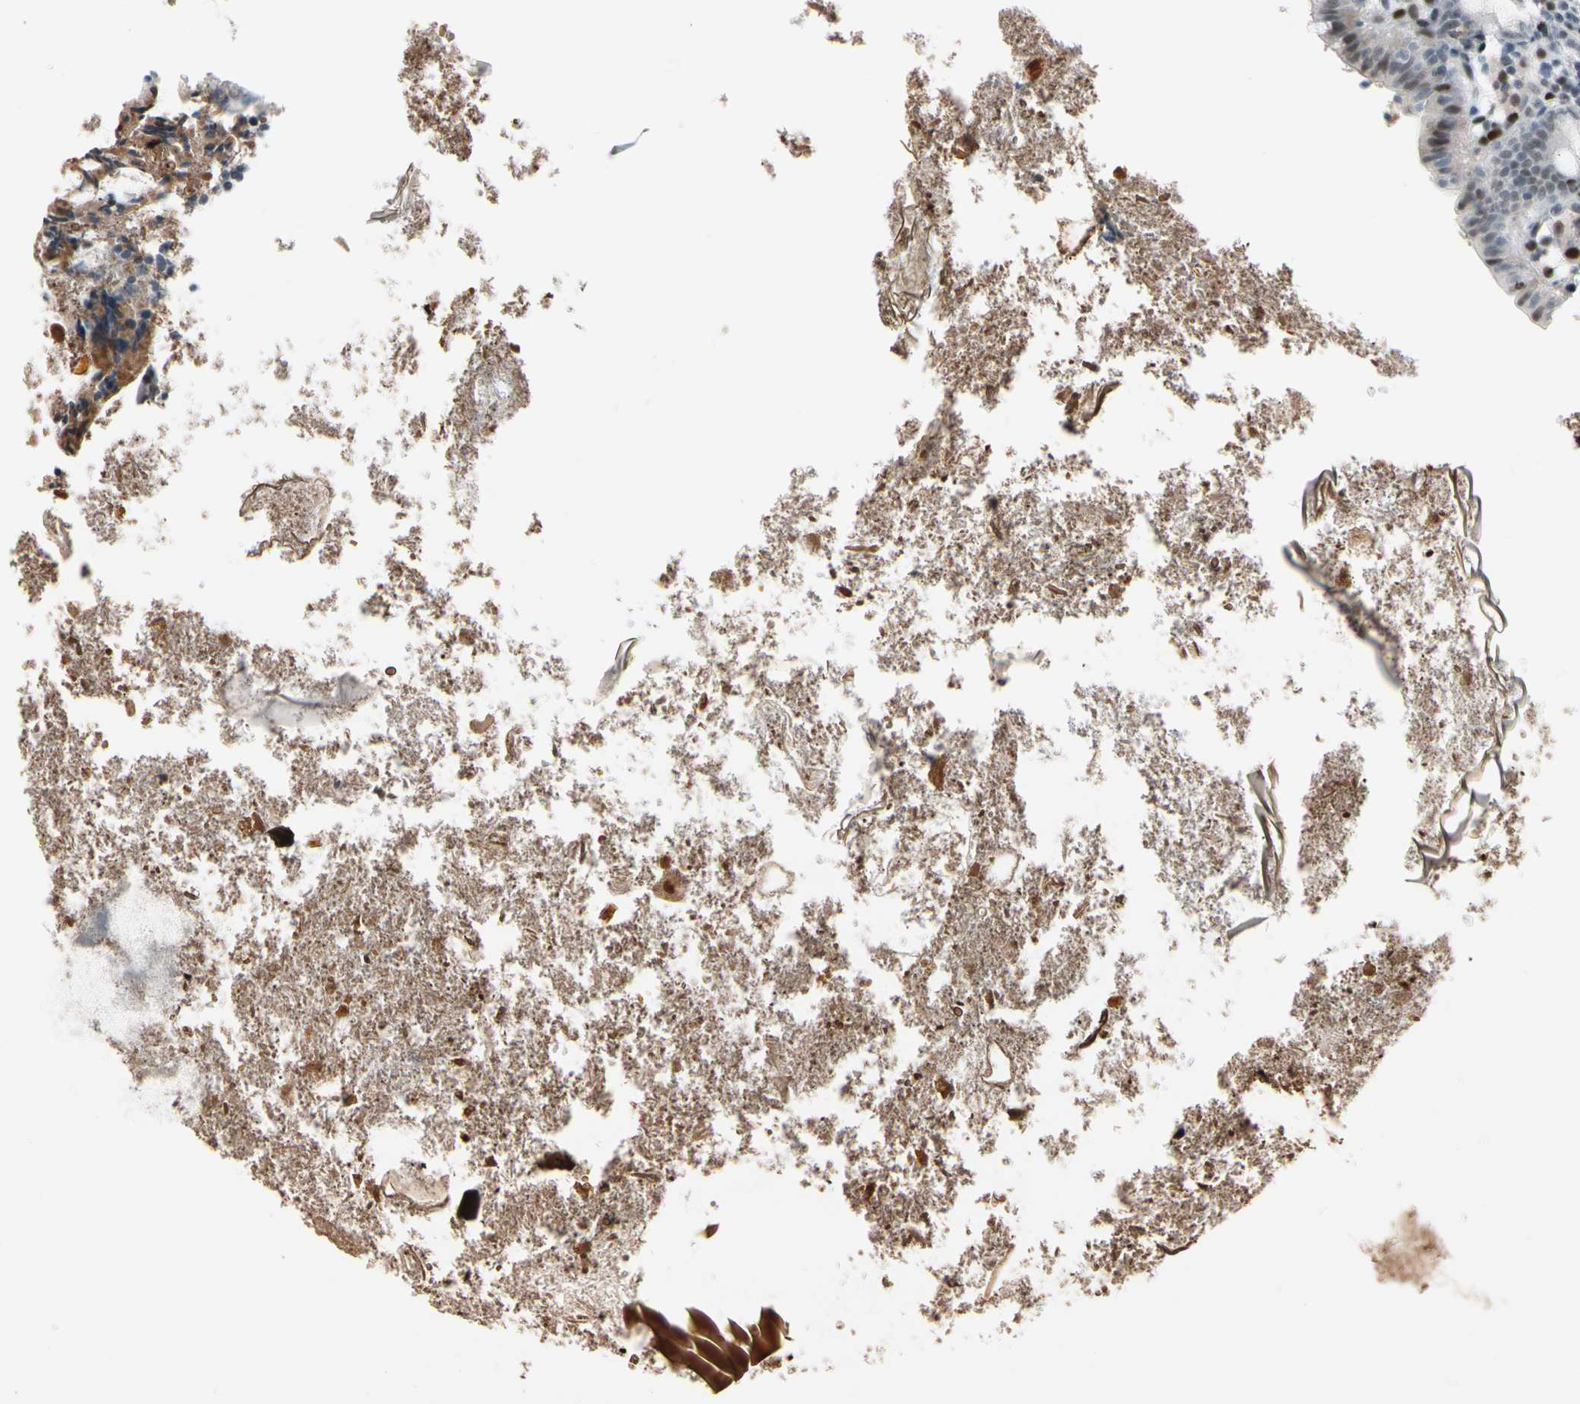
{"staining": {"intensity": "moderate", "quantity": "<25%", "location": "nuclear"}, "tissue": "appendix", "cell_type": "Glandular cells", "image_type": "normal", "snomed": [{"axis": "morphology", "description": "Normal tissue, NOS"}, {"axis": "topography", "description": "Appendix"}], "caption": "Immunohistochemistry (IHC) histopathology image of normal appendix stained for a protein (brown), which exhibits low levels of moderate nuclear expression in approximately <25% of glandular cells.", "gene": "FOXO3", "patient": {"sex": "female", "age": 10}}